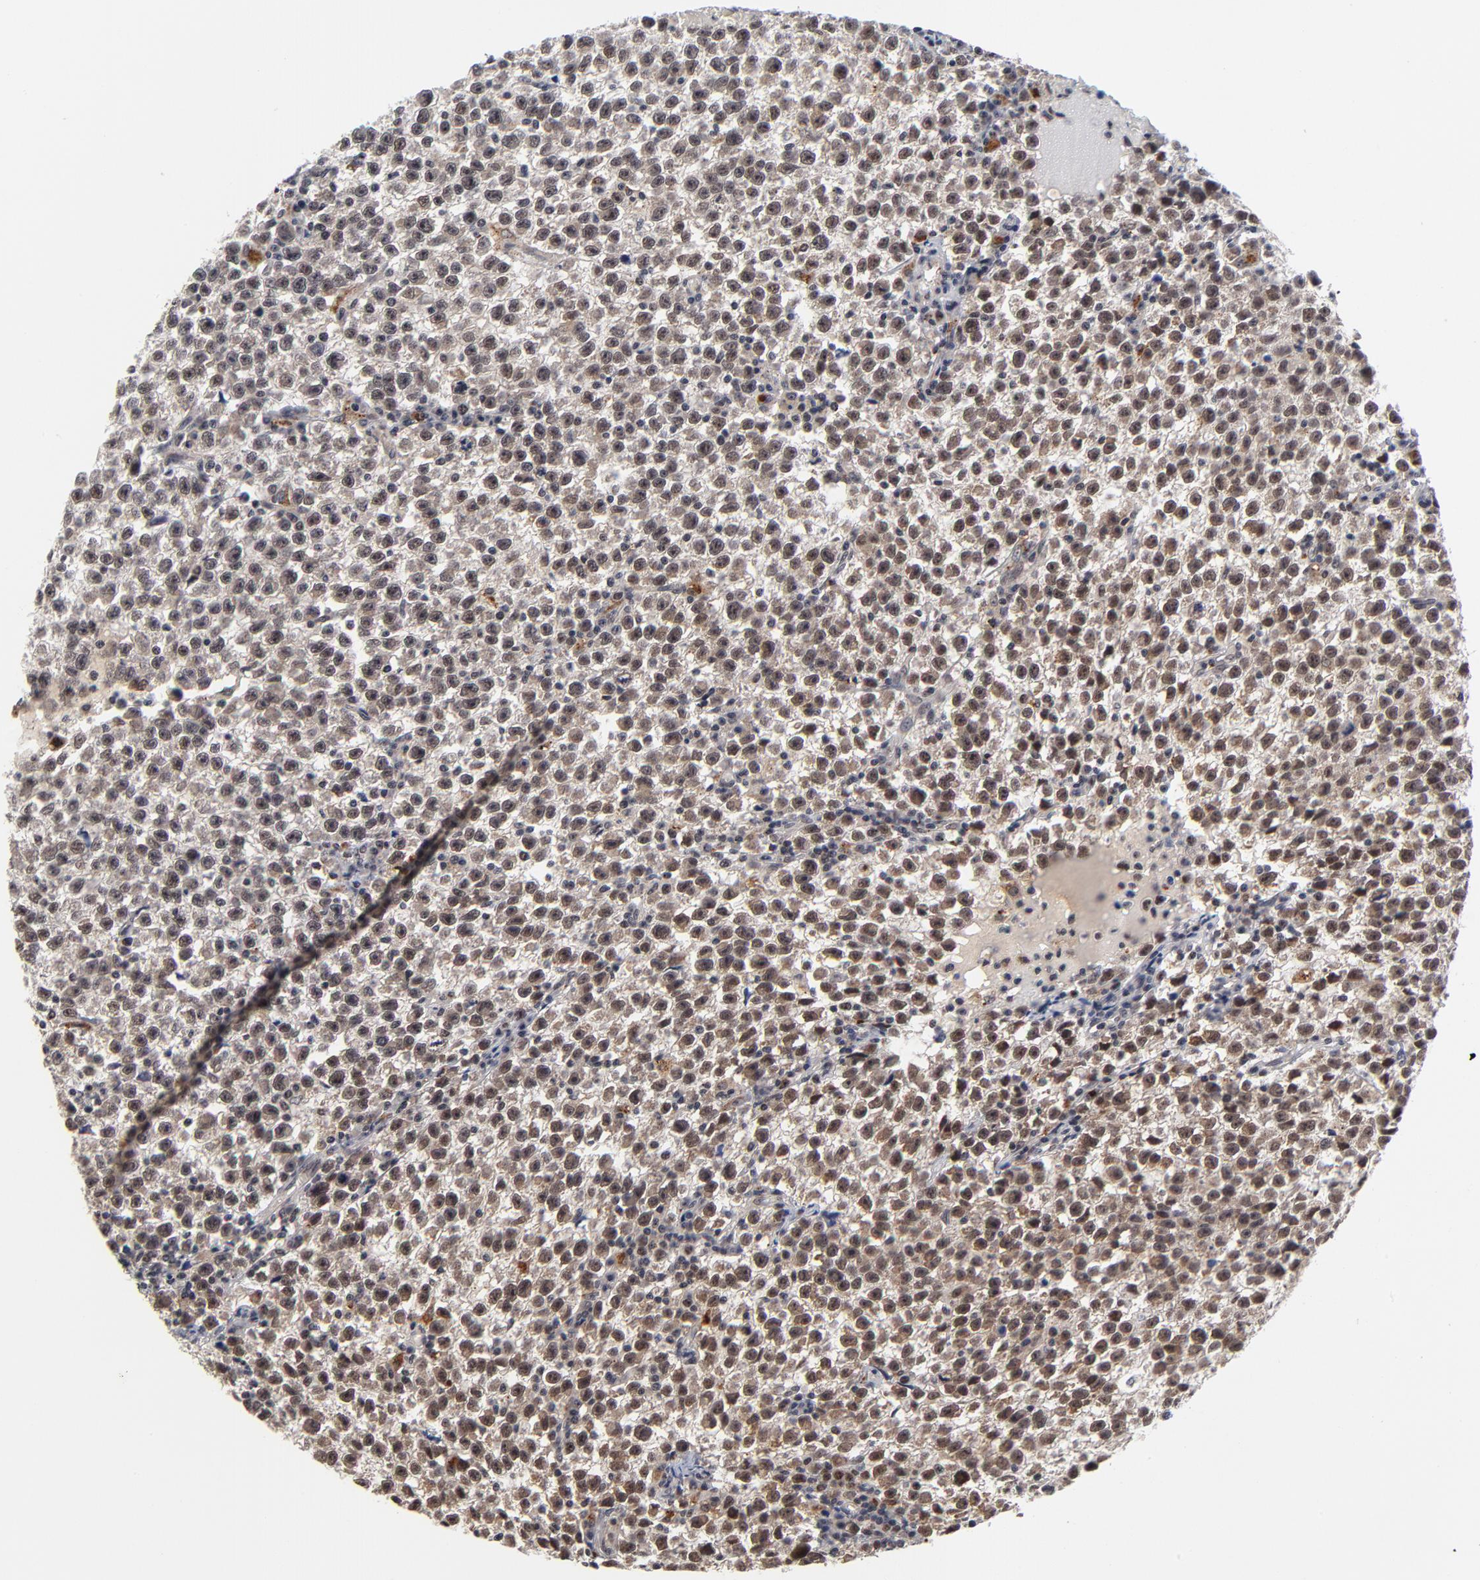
{"staining": {"intensity": "weak", "quantity": "25%-75%", "location": "nuclear"}, "tissue": "testis cancer", "cell_type": "Tumor cells", "image_type": "cancer", "snomed": [{"axis": "morphology", "description": "Seminoma, NOS"}, {"axis": "topography", "description": "Testis"}], "caption": "Protein analysis of testis cancer tissue displays weak nuclear expression in approximately 25%-75% of tumor cells. (Brightfield microscopy of DAB IHC at high magnification).", "gene": "ZNF419", "patient": {"sex": "male", "age": 35}}